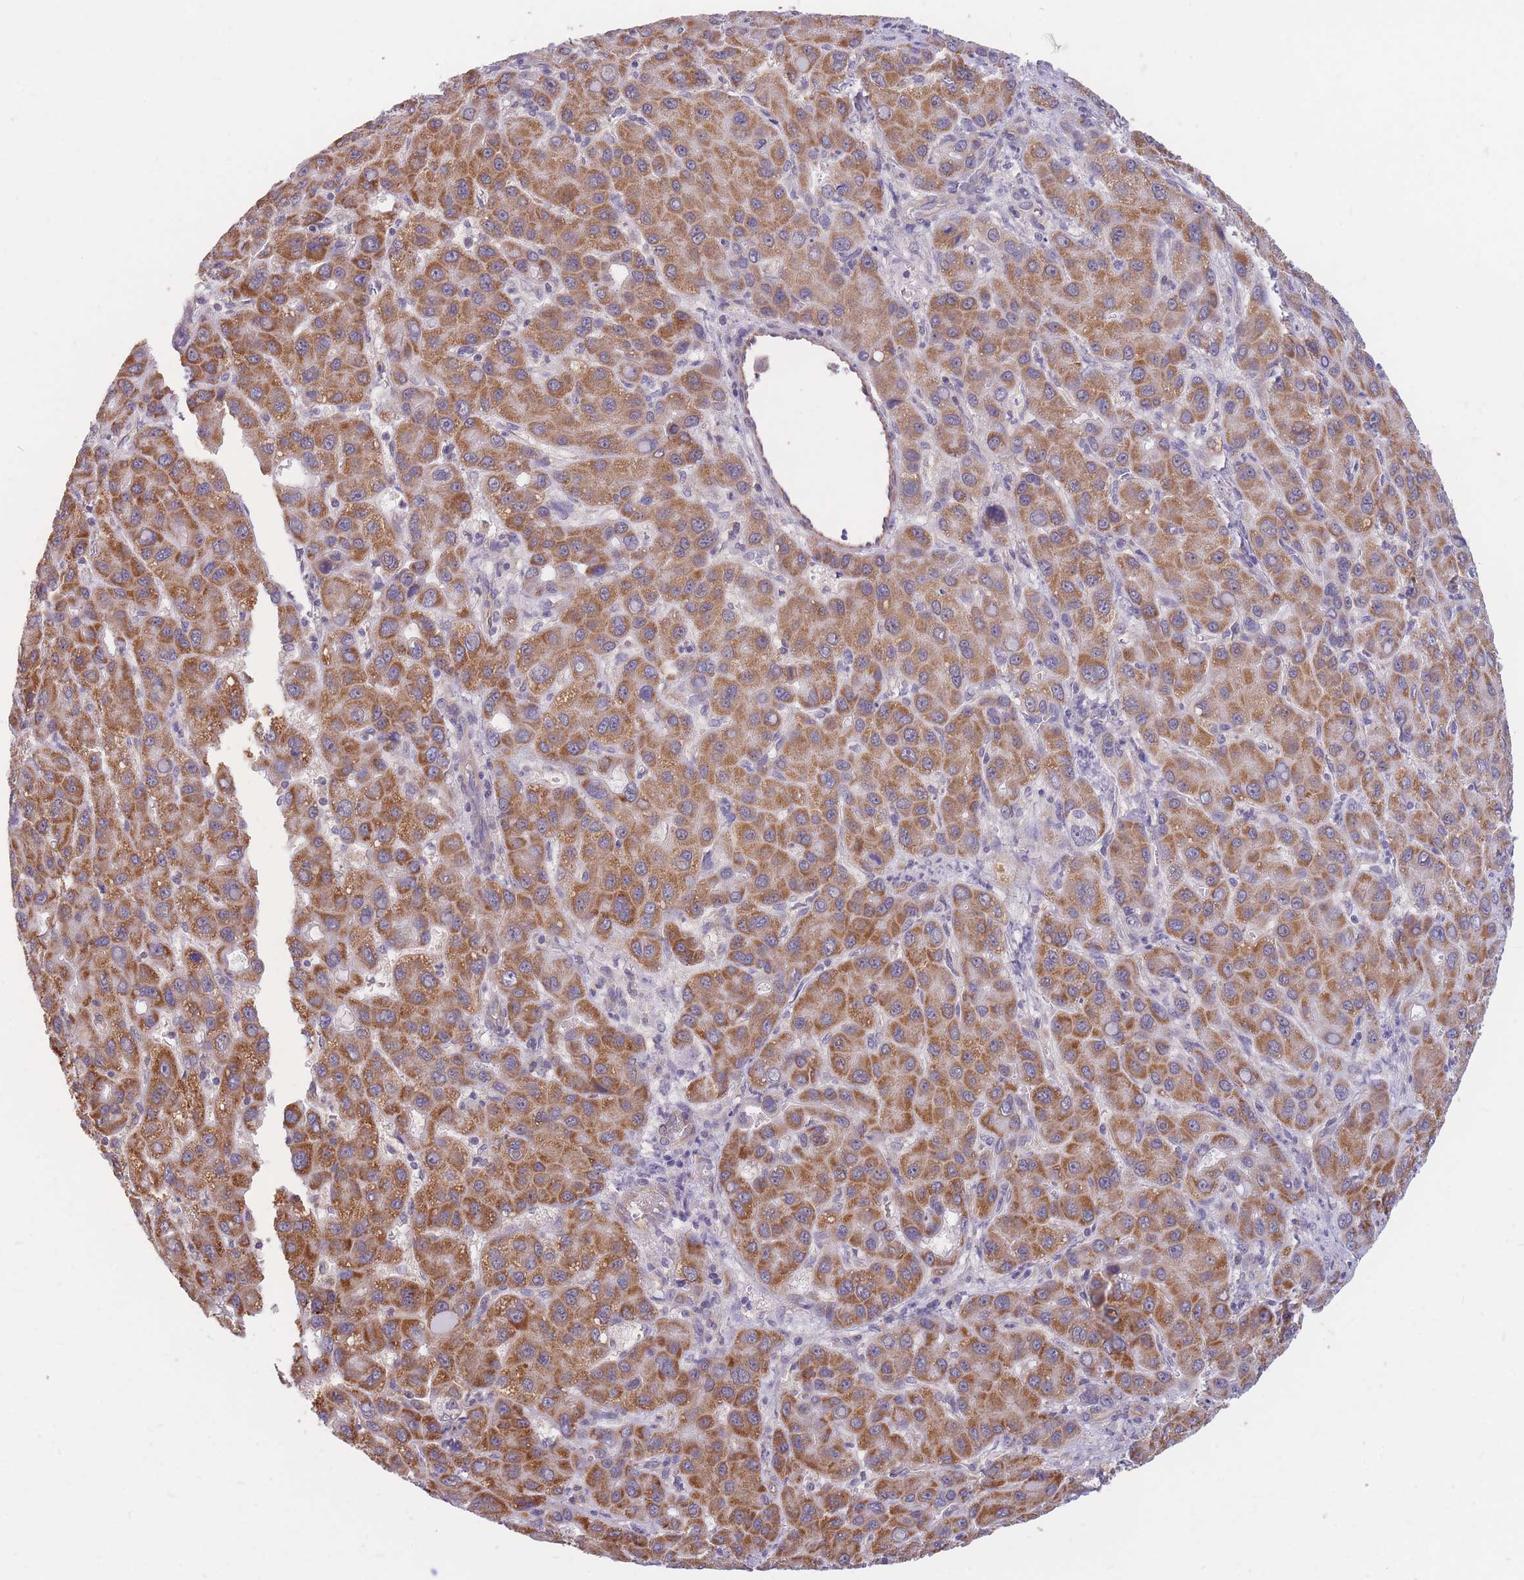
{"staining": {"intensity": "strong", "quantity": ">75%", "location": "cytoplasmic/membranous"}, "tissue": "liver cancer", "cell_type": "Tumor cells", "image_type": "cancer", "snomed": [{"axis": "morphology", "description": "Carcinoma, Hepatocellular, NOS"}, {"axis": "topography", "description": "Liver"}], "caption": "DAB (3,3'-diaminobenzidine) immunohistochemical staining of human hepatocellular carcinoma (liver) exhibits strong cytoplasmic/membranous protein positivity in about >75% of tumor cells.", "gene": "MRPS9", "patient": {"sex": "male", "age": 55}}